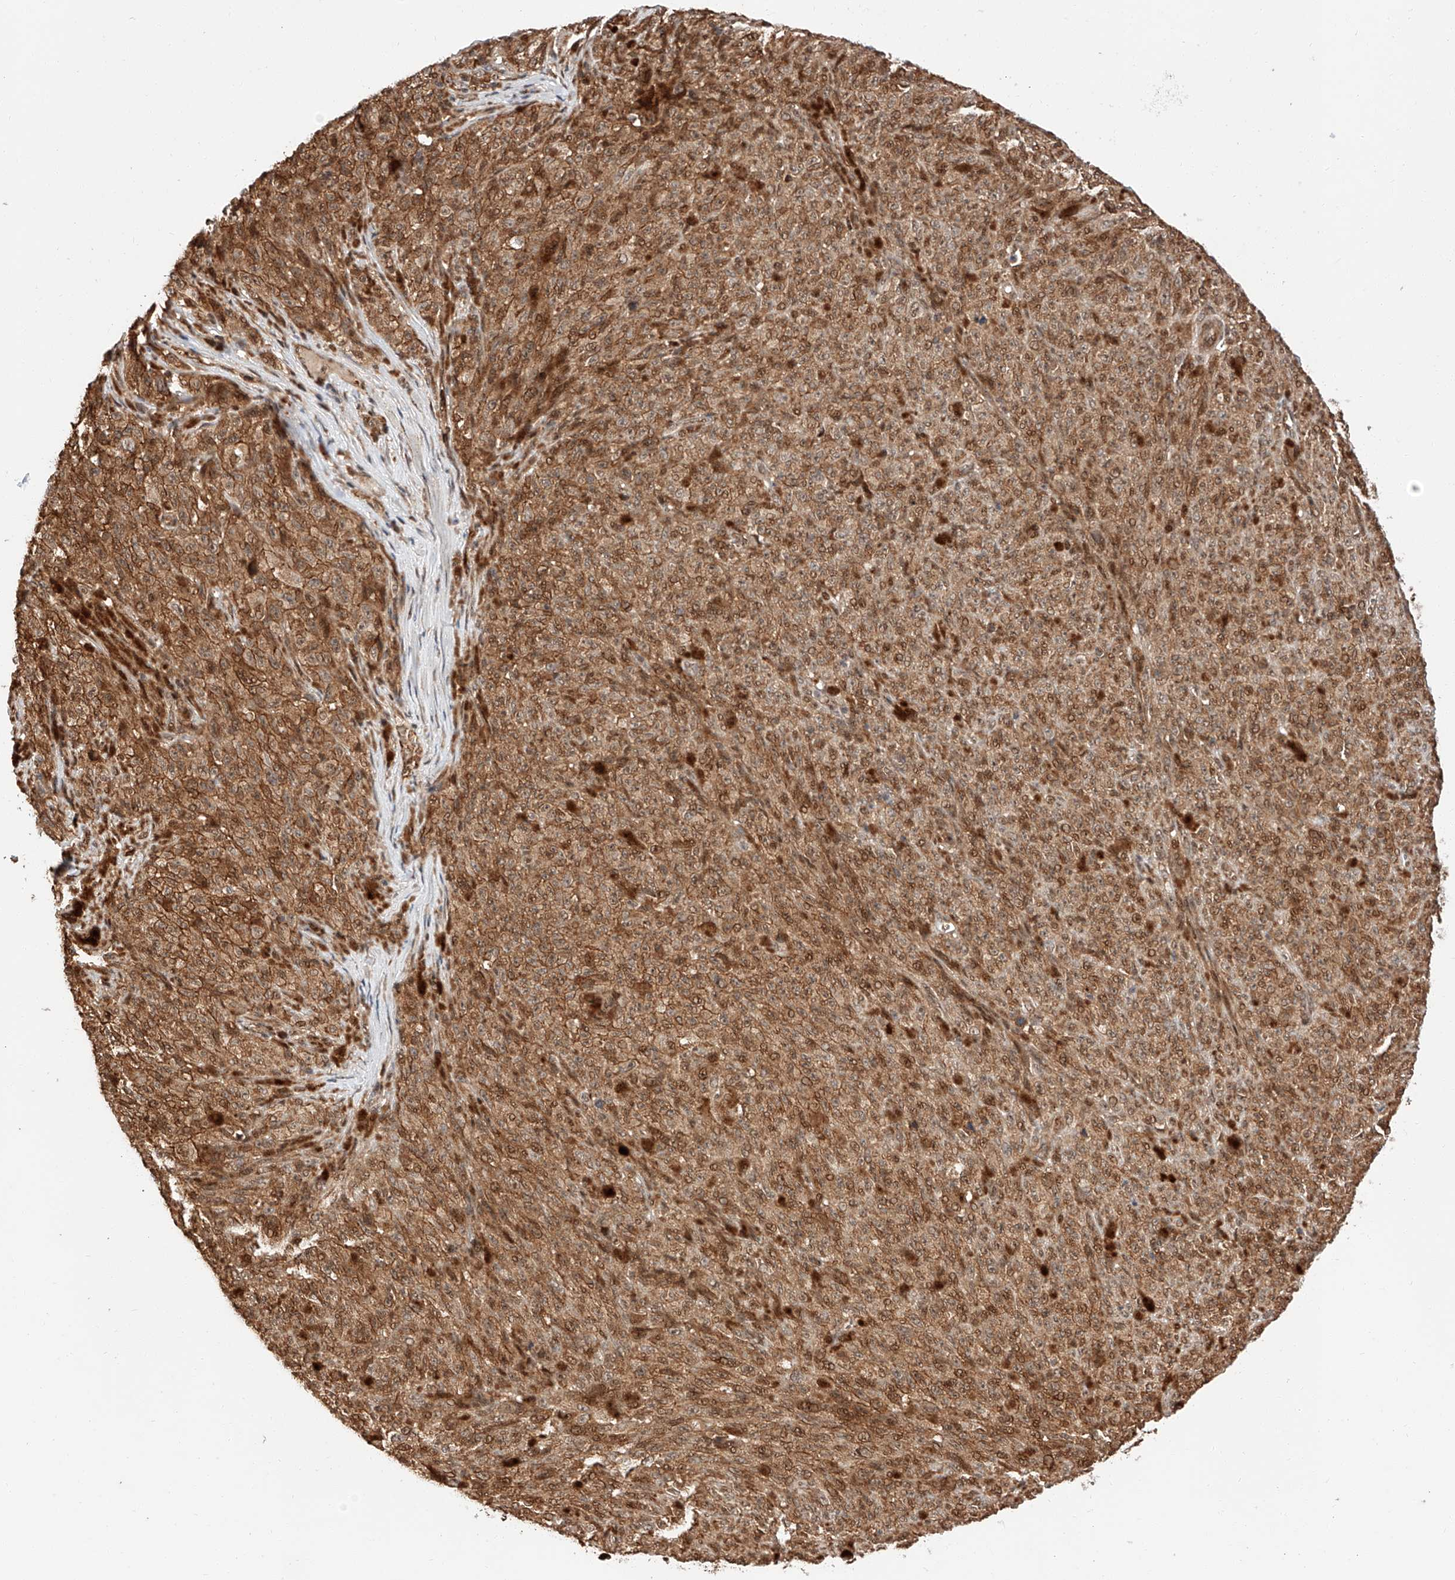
{"staining": {"intensity": "moderate", "quantity": ">75%", "location": "cytoplasmic/membranous,nuclear"}, "tissue": "melanoma", "cell_type": "Tumor cells", "image_type": "cancer", "snomed": [{"axis": "morphology", "description": "Malignant melanoma, NOS"}, {"axis": "topography", "description": "Skin"}], "caption": "Melanoma tissue demonstrates moderate cytoplasmic/membranous and nuclear expression in about >75% of tumor cells The staining was performed using DAB to visualize the protein expression in brown, while the nuclei were stained in blue with hematoxylin (Magnification: 20x).", "gene": "THTPA", "patient": {"sex": "female", "age": 82}}